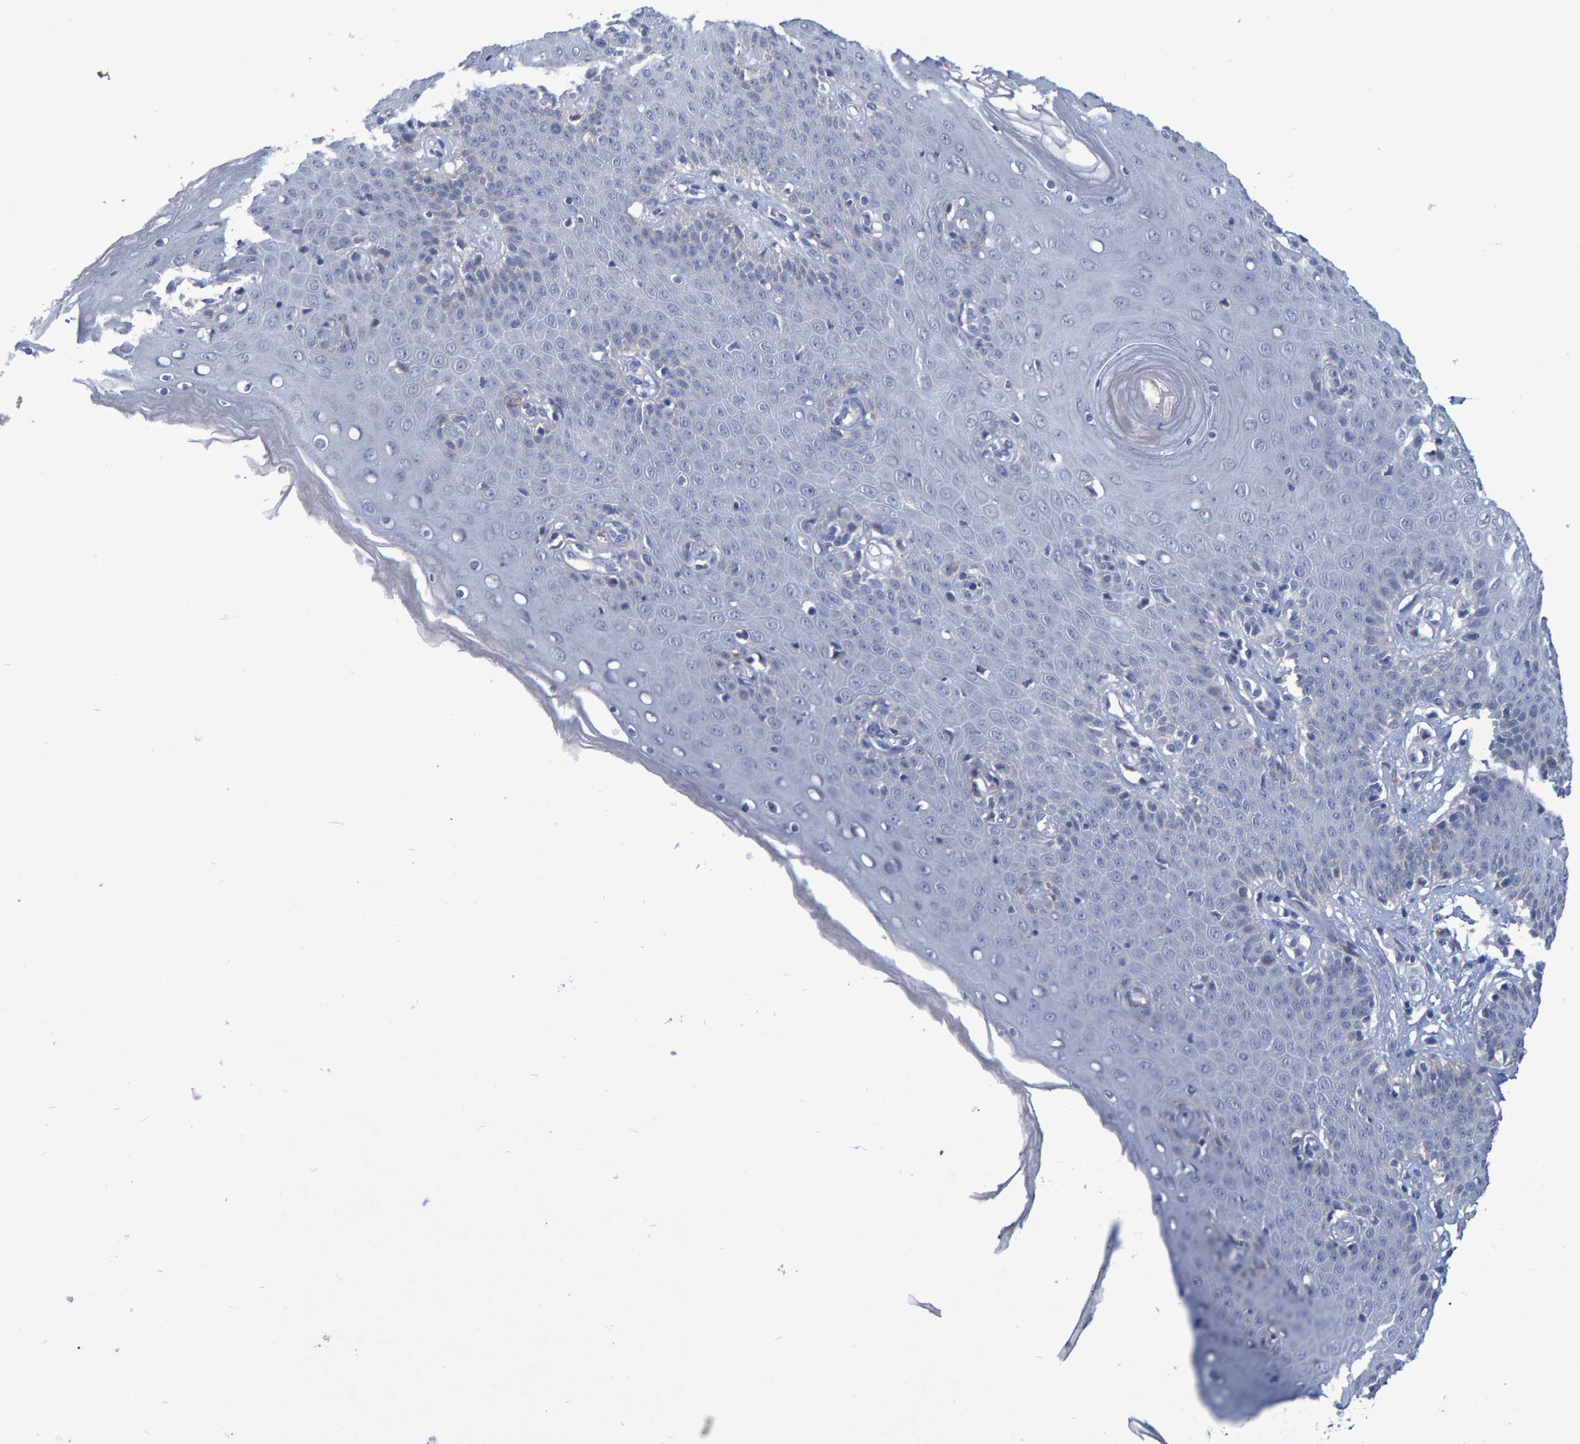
{"staining": {"intensity": "weak", "quantity": "<25%", "location": "cytoplasmic/membranous"}, "tissue": "skin", "cell_type": "Epidermal cells", "image_type": "normal", "snomed": [{"axis": "morphology", "description": "Normal tissue, NOS"}, {"axis": "topography", "description": "Vulva"}], "caption": "A high-resolution image shows immunohistochemistry (IHC) staining of benign skin, which reveals no significant expression in epidermal cells.", "gene": "PROCA1", "patient": {"sex": "female", "age": 66}}